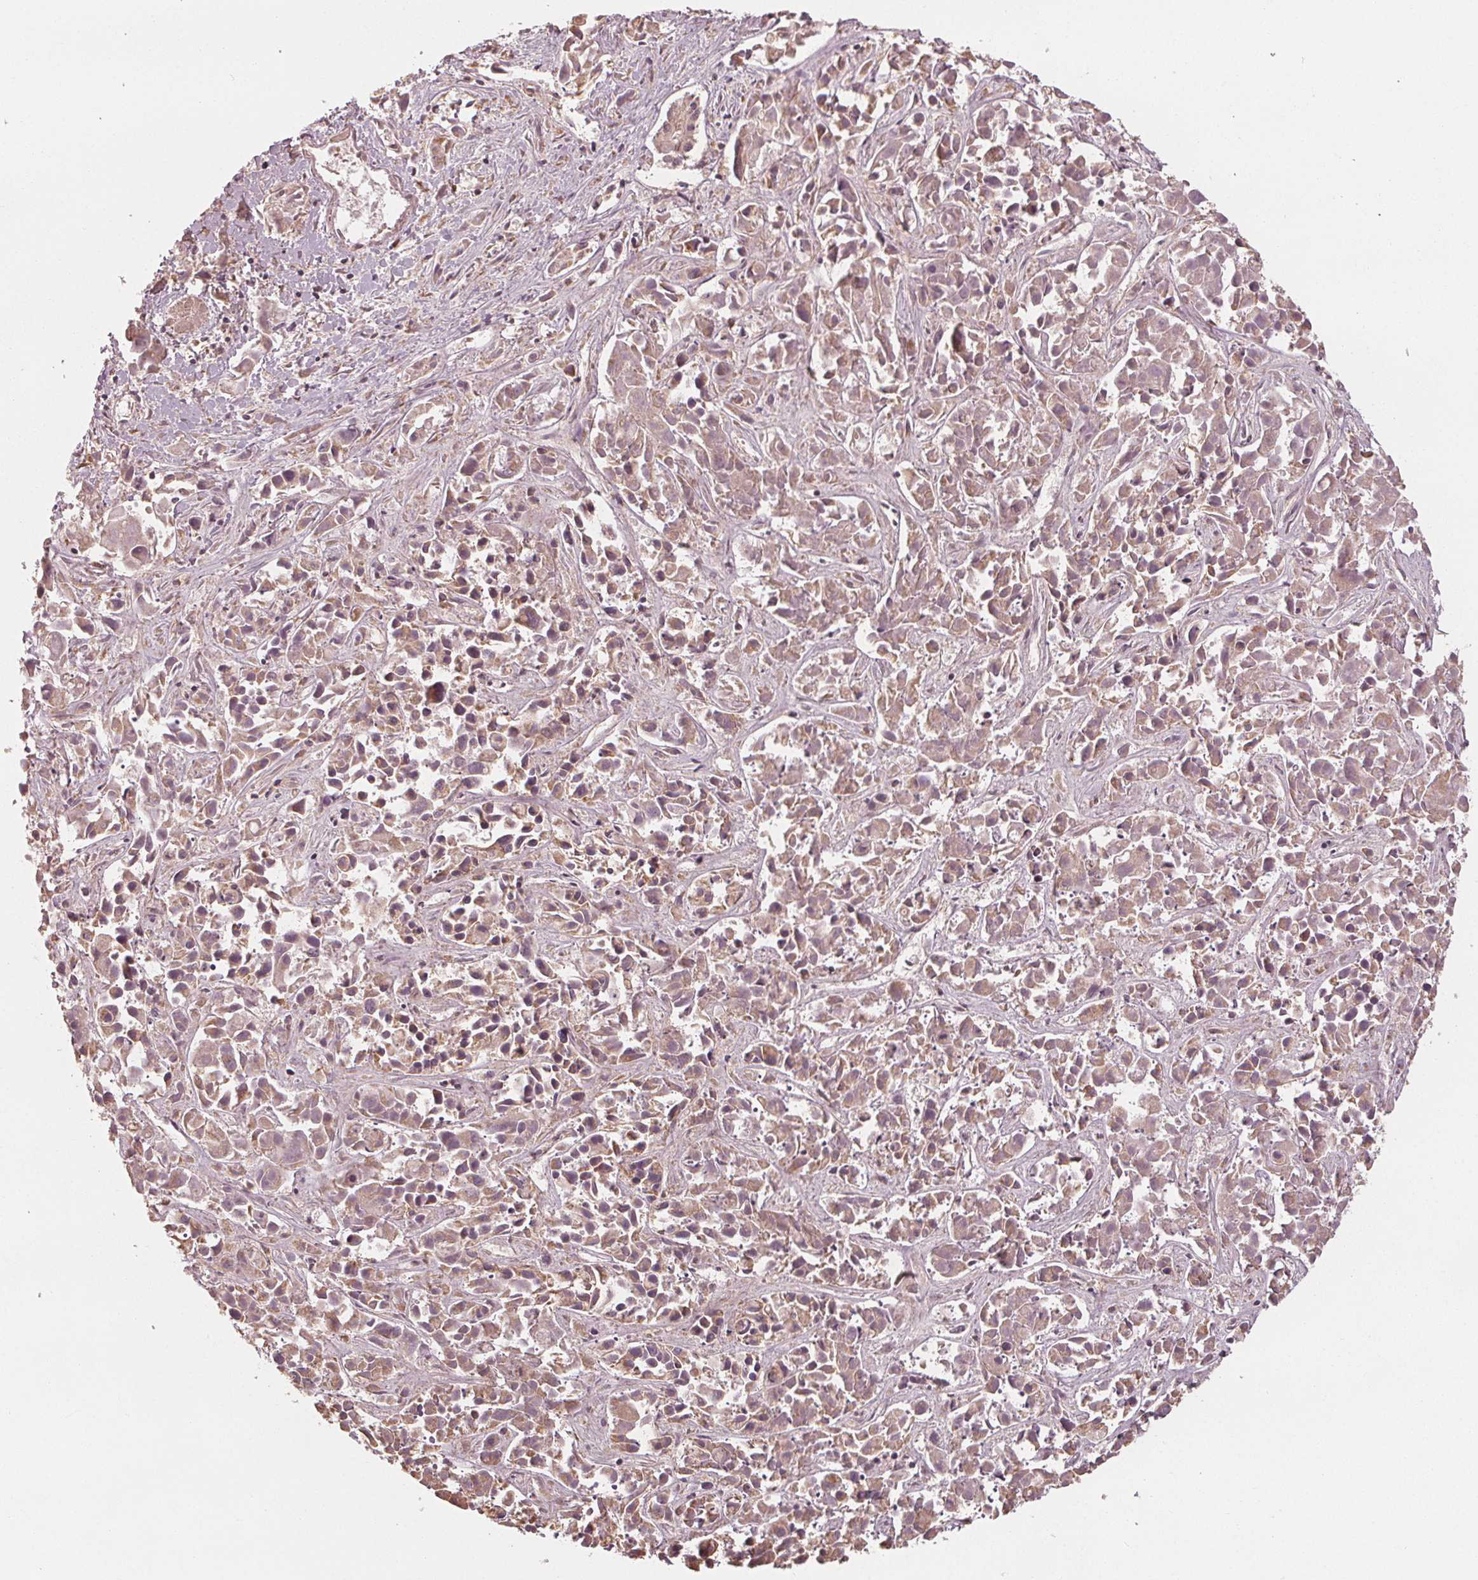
{"staining": {"intensity": "weak", "quantity": ">75%", "location": "cytoplasmic/membranous"}, "tissue": "liver cancer", "cell_type": "Tumor cells", "image_type": "cancer", "snomed": [{"axis": "morphology", "description": "Cholangiocarcinoma"}, {"axis": "topography", "description": "Liver"}], "caption": "Immunohistochemistry (IHC) micrograph of neoplastic tissue: liver cholangiocarcinoma stained using IHC demonstrates low levels of weak protein expression localized specifically in the cytoplasmic/membranous of tumor cells, appearing as a cytoplasmic/membranous brown color.", "gene": "GNB2", "patient": {"sex": "female", "age": 81}}